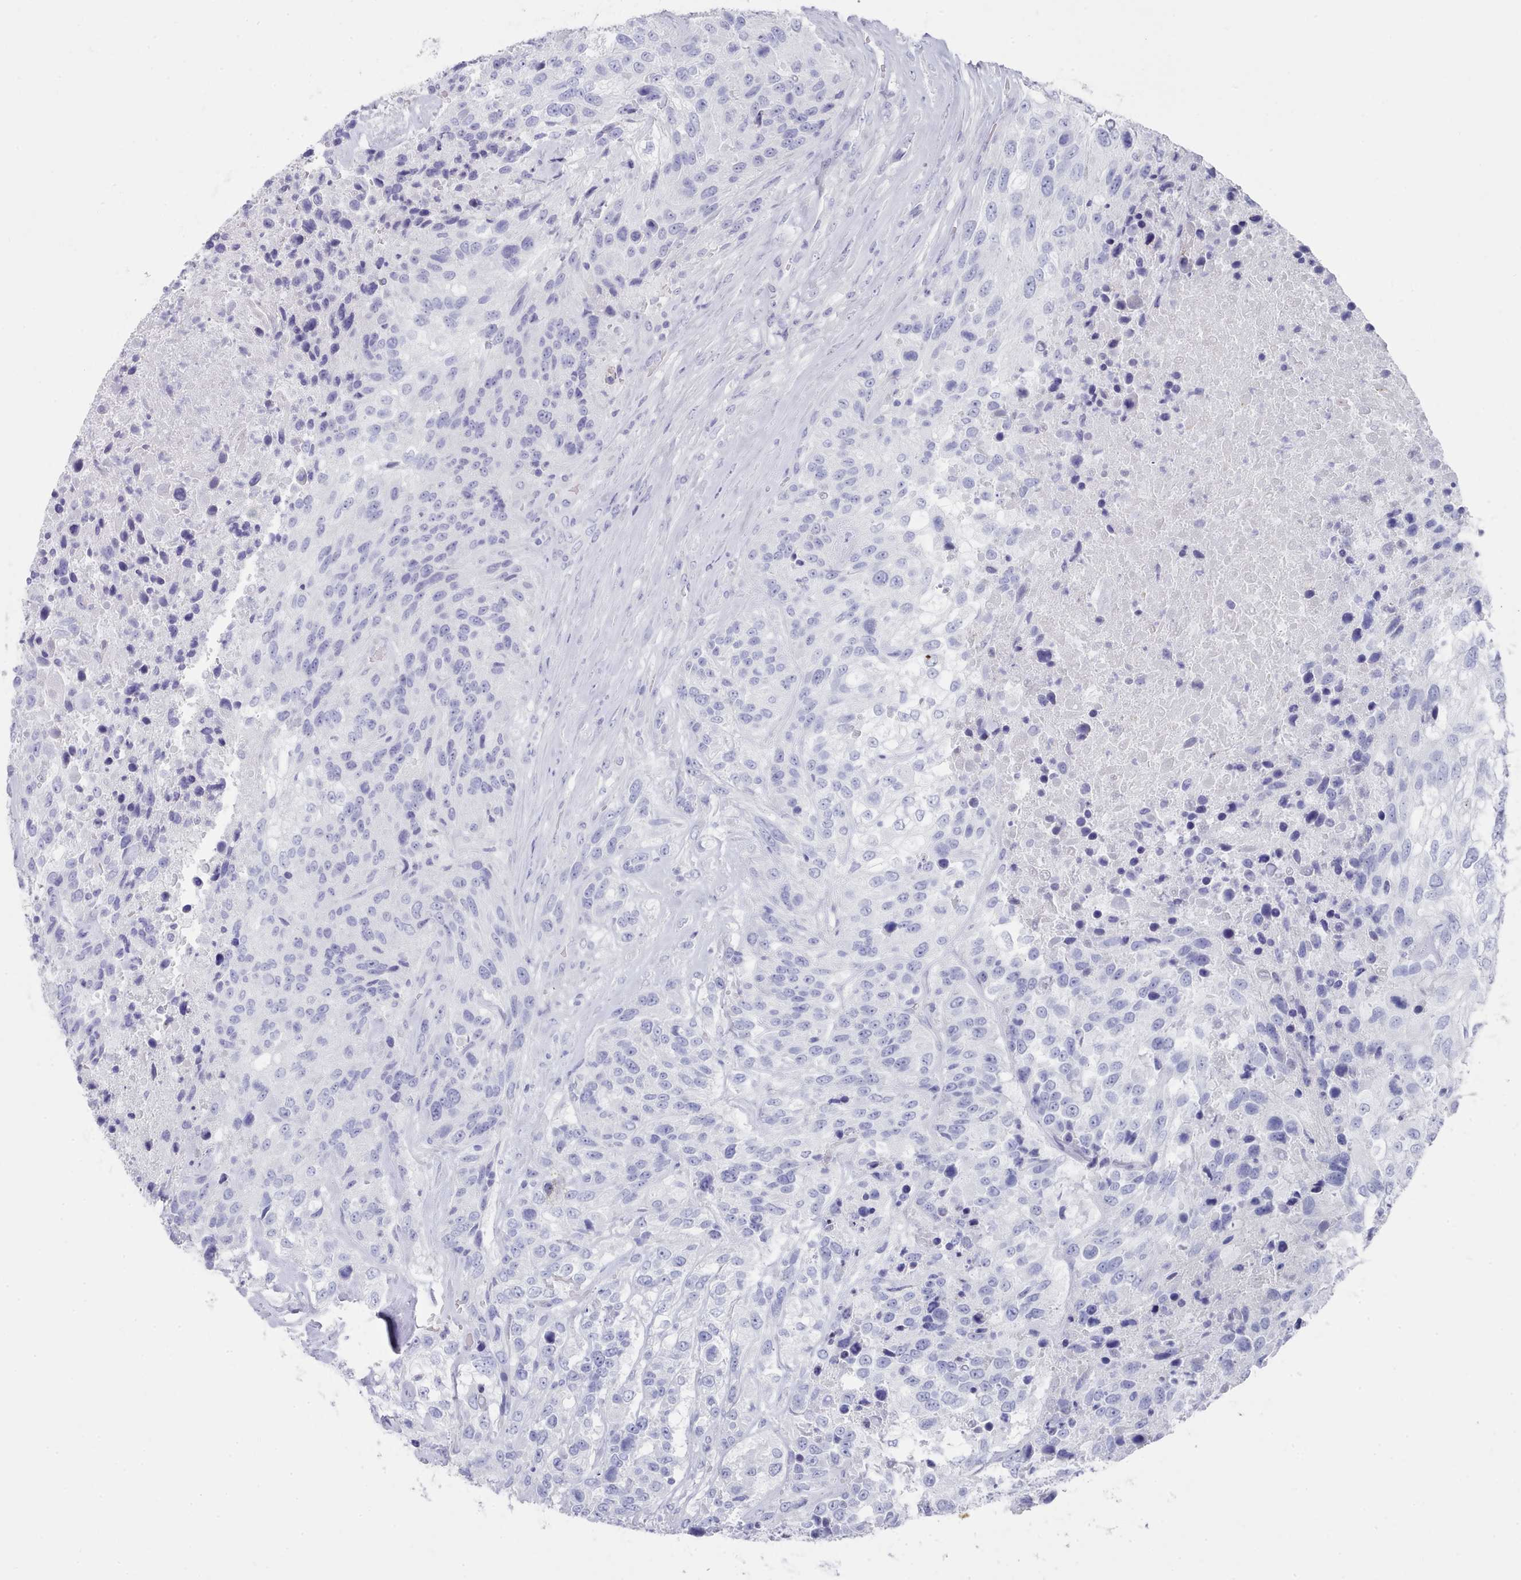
{"staining": {"intensity": "negative", "quantity": "none", "location": "none"}, "tissue": "urothelial cancer", "cell_type": "Tumor cells", "image_type": "cancer", "snomed": [{"axis": "morphology", "description": "Urothelial carcinoma, High grade"}, {"axis": "topography", "description": "Urinary bladder"}], "caption": "IHC of human urothelial cancer exhibits no positivity in tumor cells. The staining was performed using DAB to visualize the protein expression in brown, while the nuclei were stained in blue with hematoxylin (Magnification: 20x).", "gene": "LRRC37A", "patient": {"sex": "female", "age": 70}}